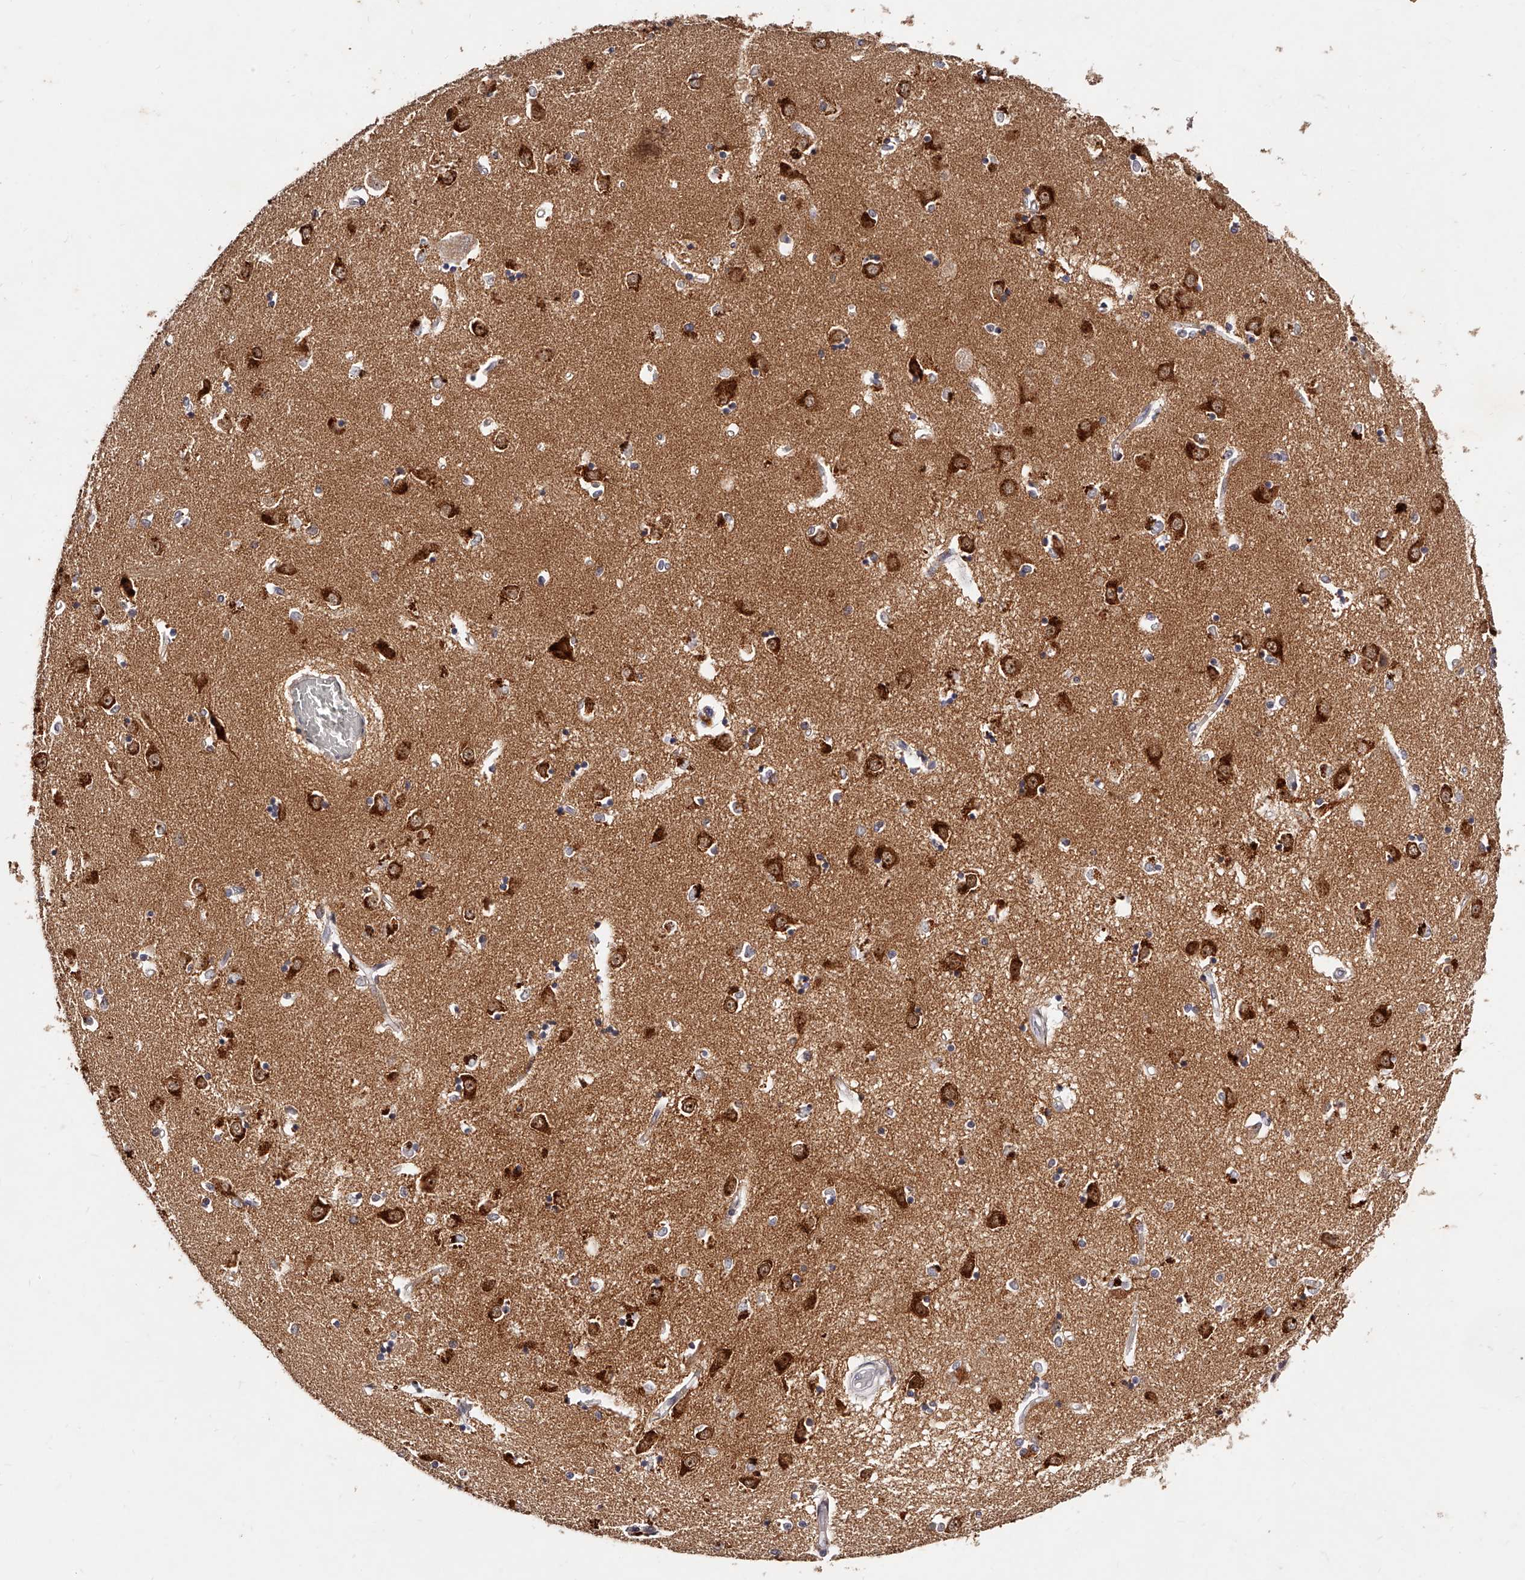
{"staining": {"intensity": "weak", "quantity": "<25%", "location": "cytoplasmic/membranous"}, "tissue": "caudate", "cell_type": "Glial cells", "image_type": "normal", "snomed": [{"axis": "morphology", "description": "Normal tissue, NOS"}, {"axis": "topography", "description": "Lateral ventricle wall"}], "caption": "Glial cells are negative for protein expression in unremarkable human caudate.", "gene": "PHACTR1", "patient": {"sex": "male", "age": 45}}